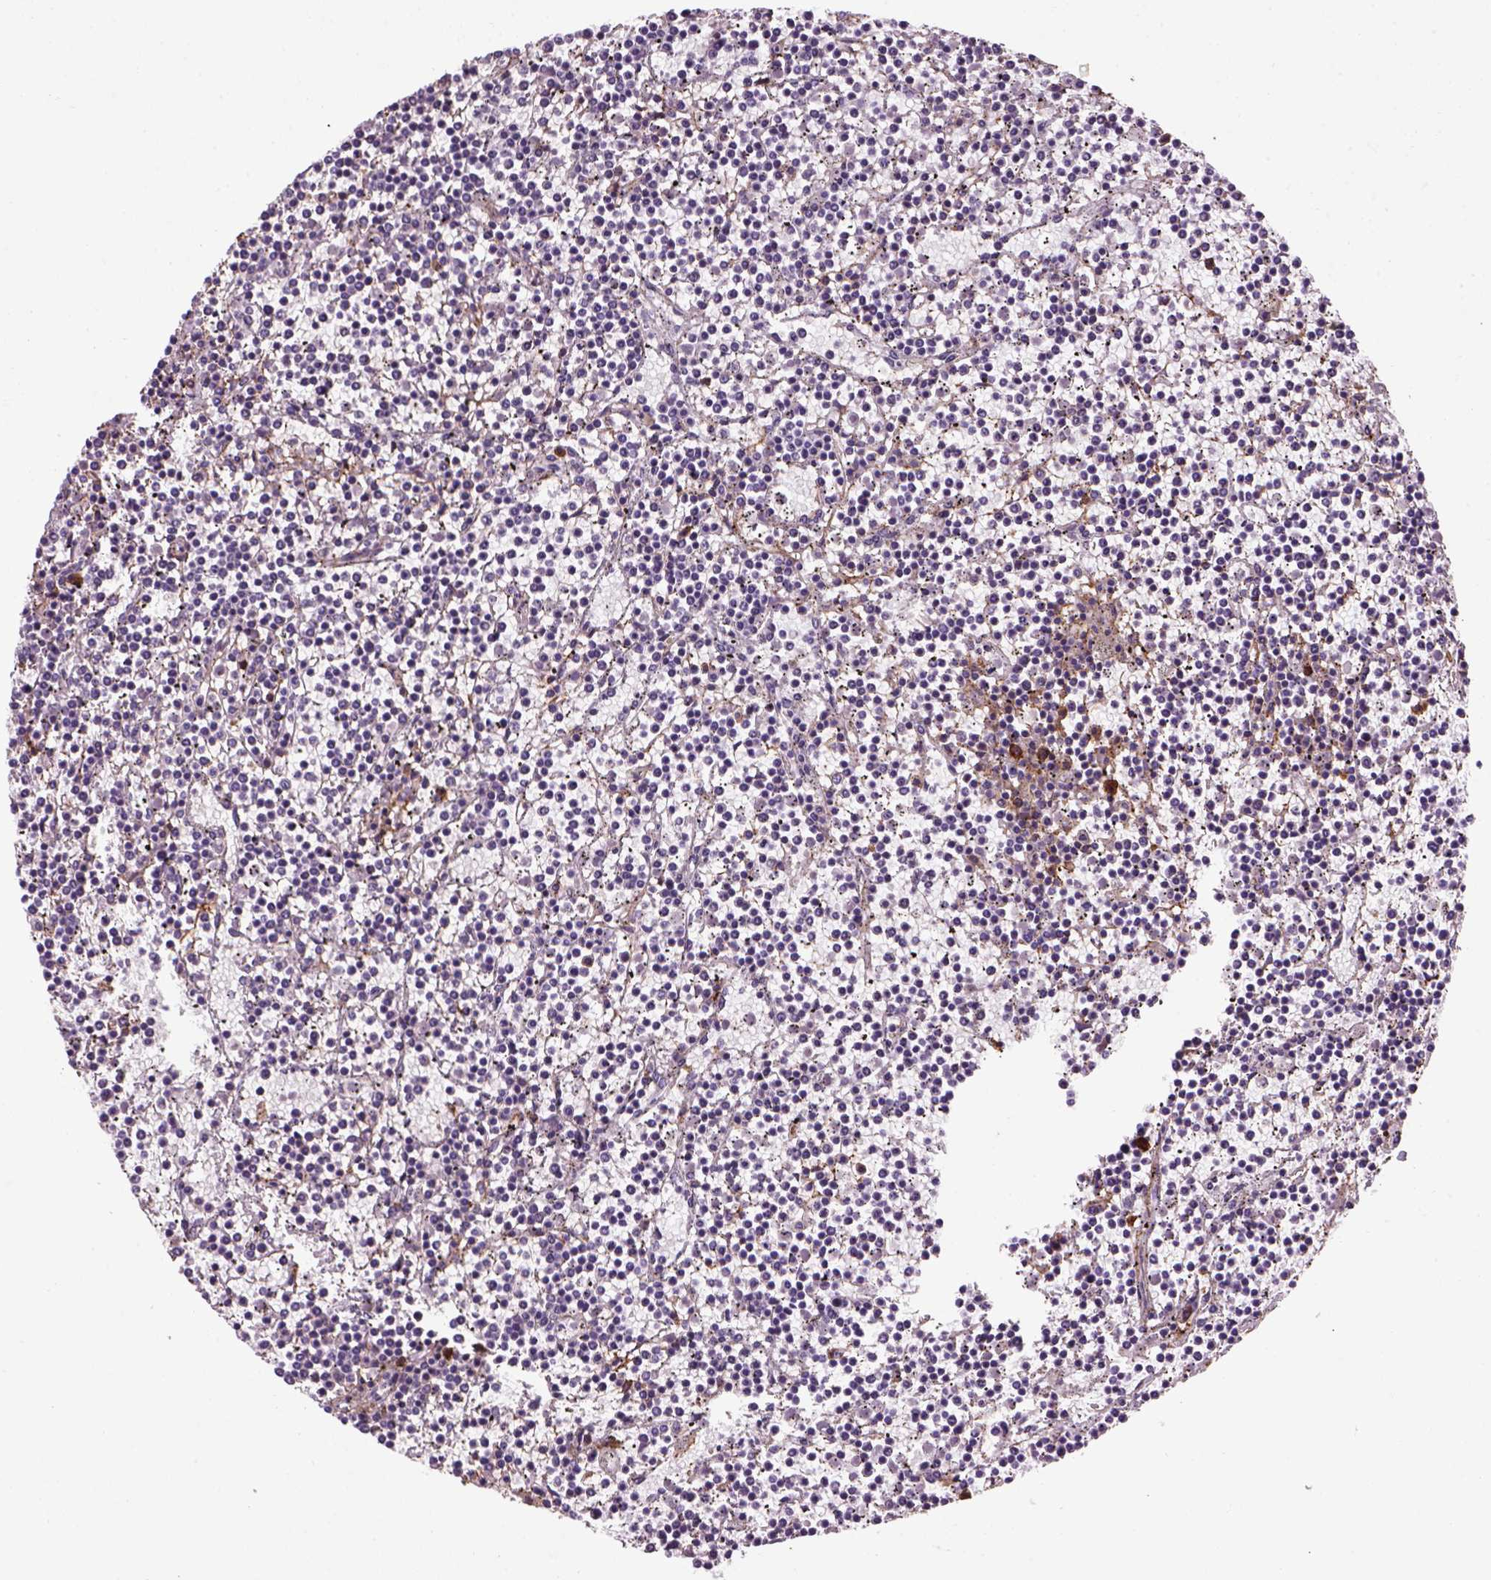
{"staining": {"intensity": "negative", "quantity": "none", "location": "none"}, "tissue": "lymphoma", "cell_type": "Tumor cells", "image_type": "cancer", "snomed": [{"axis": "morphology", "description": "Malignant lymphoma, non-Hodgkin's type, Low grade"}, {"axis": "topography", "description": "Spleen"}], "caption": "A high-resolution histopathology image shows immunohistochemistry staining of lymphoma, which demonstrates no significant expression in tumor cells. (Stains: DAB (3,3'-diaminobenzidine) immunohistochemistry (IHC) with hematoxylin counter stain, Microscopy: brightfield microscopy at high magnification).", "gene": "MARCKS", "patient": {"sex": "female", "age": 19}}